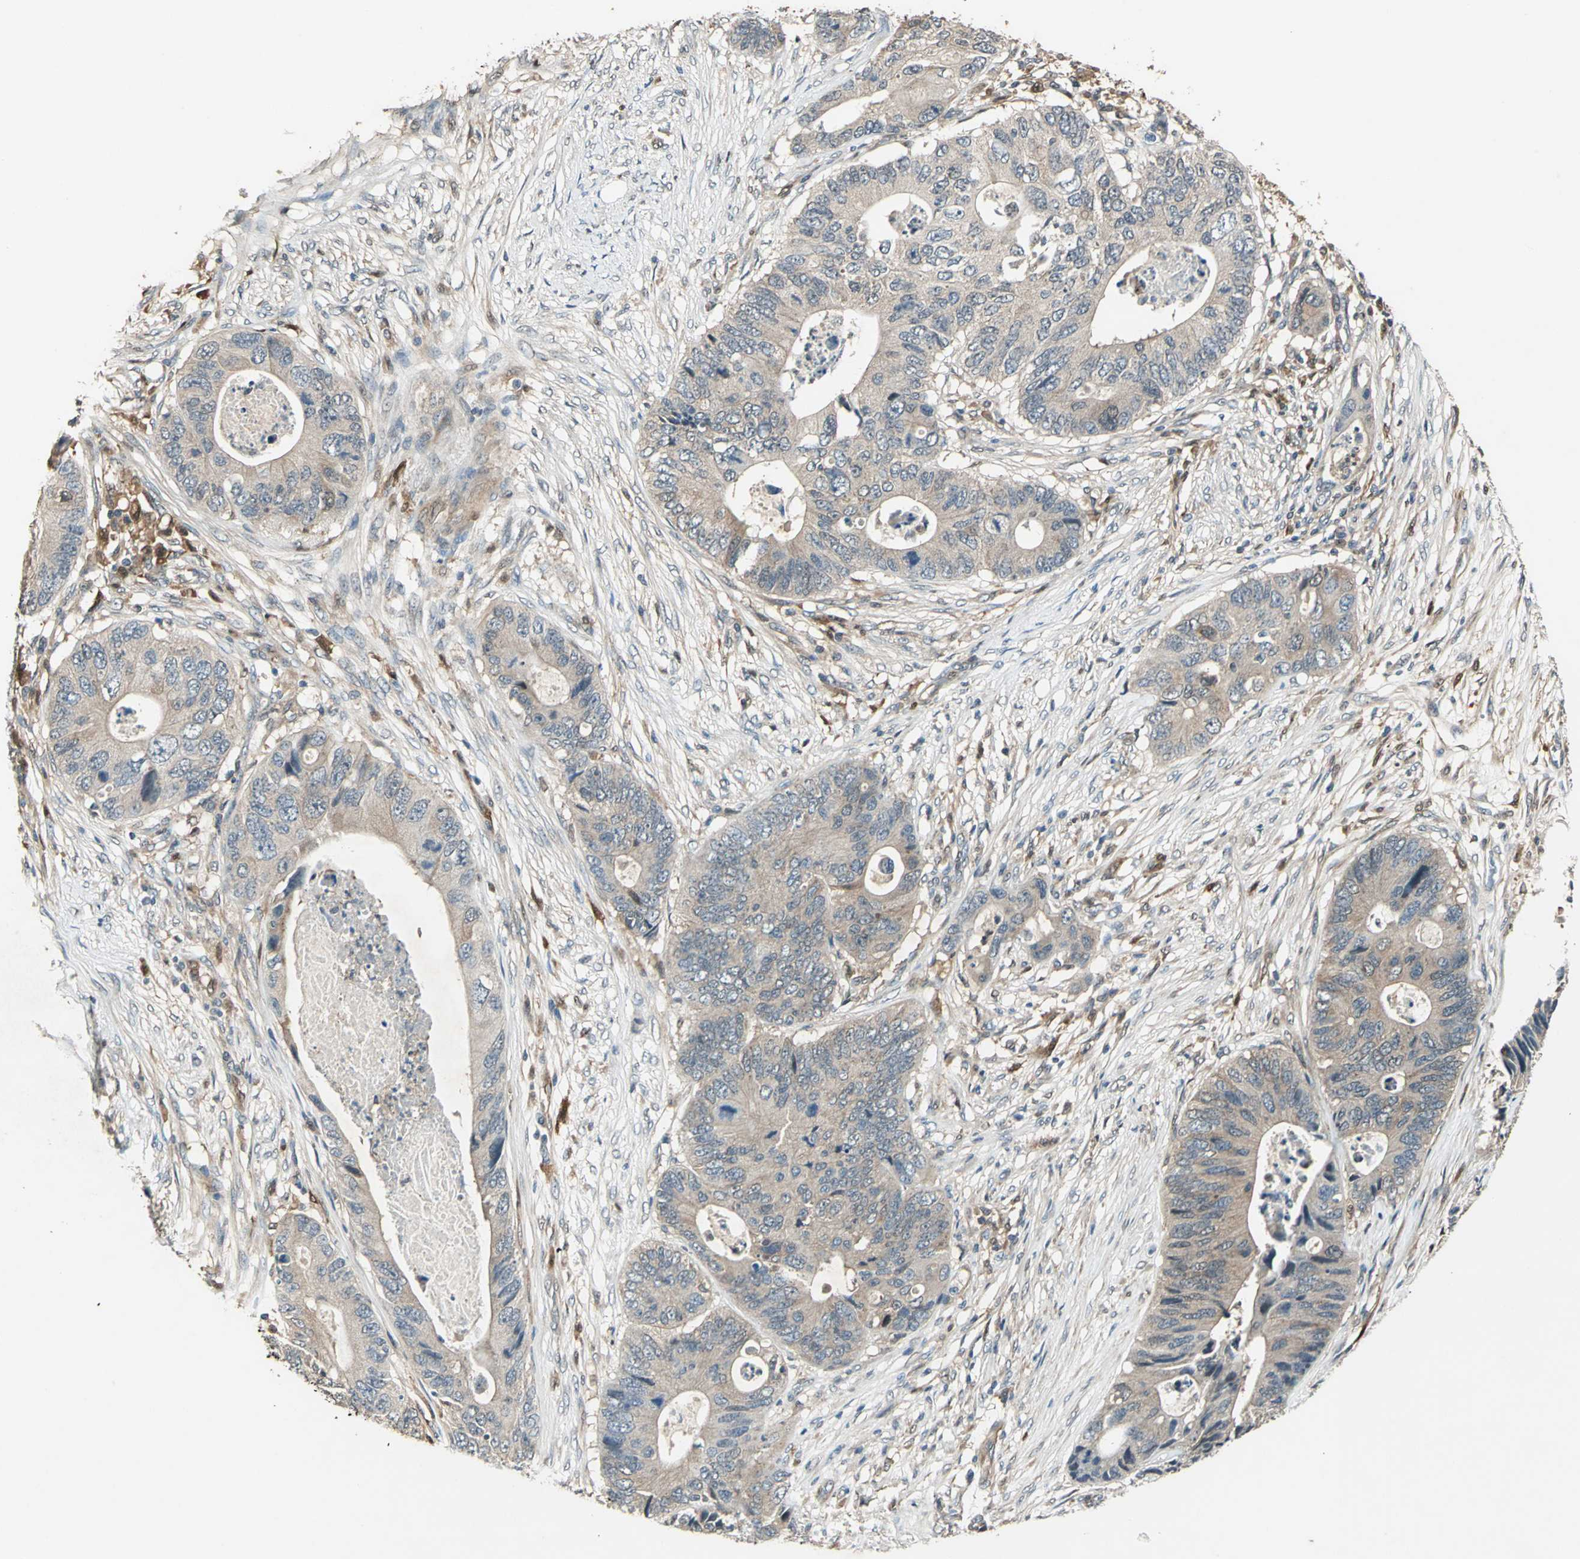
{"staining": {"intensity": "weak", "quantity": ">75%", "location": "cytoplasmic/membranous"}, "tissue": "colorectal cancer", "cell_type": "Tumor cells", "image_type": "cancer", "snomed": [{"axis": "morphology", "description": "Adenocarcinoma, NOS"}, {"axis": "topography", "description": "Colon"}], "caption": "Colorectal cancer (adenocarcinoma) stained for a protein (brown) exhibits weak cytoplasmic/membranous positive positivity in approximately >75% of tumor cells.", "gene": "RRM2B", "patient": {"sex": "male", "age": 71}}